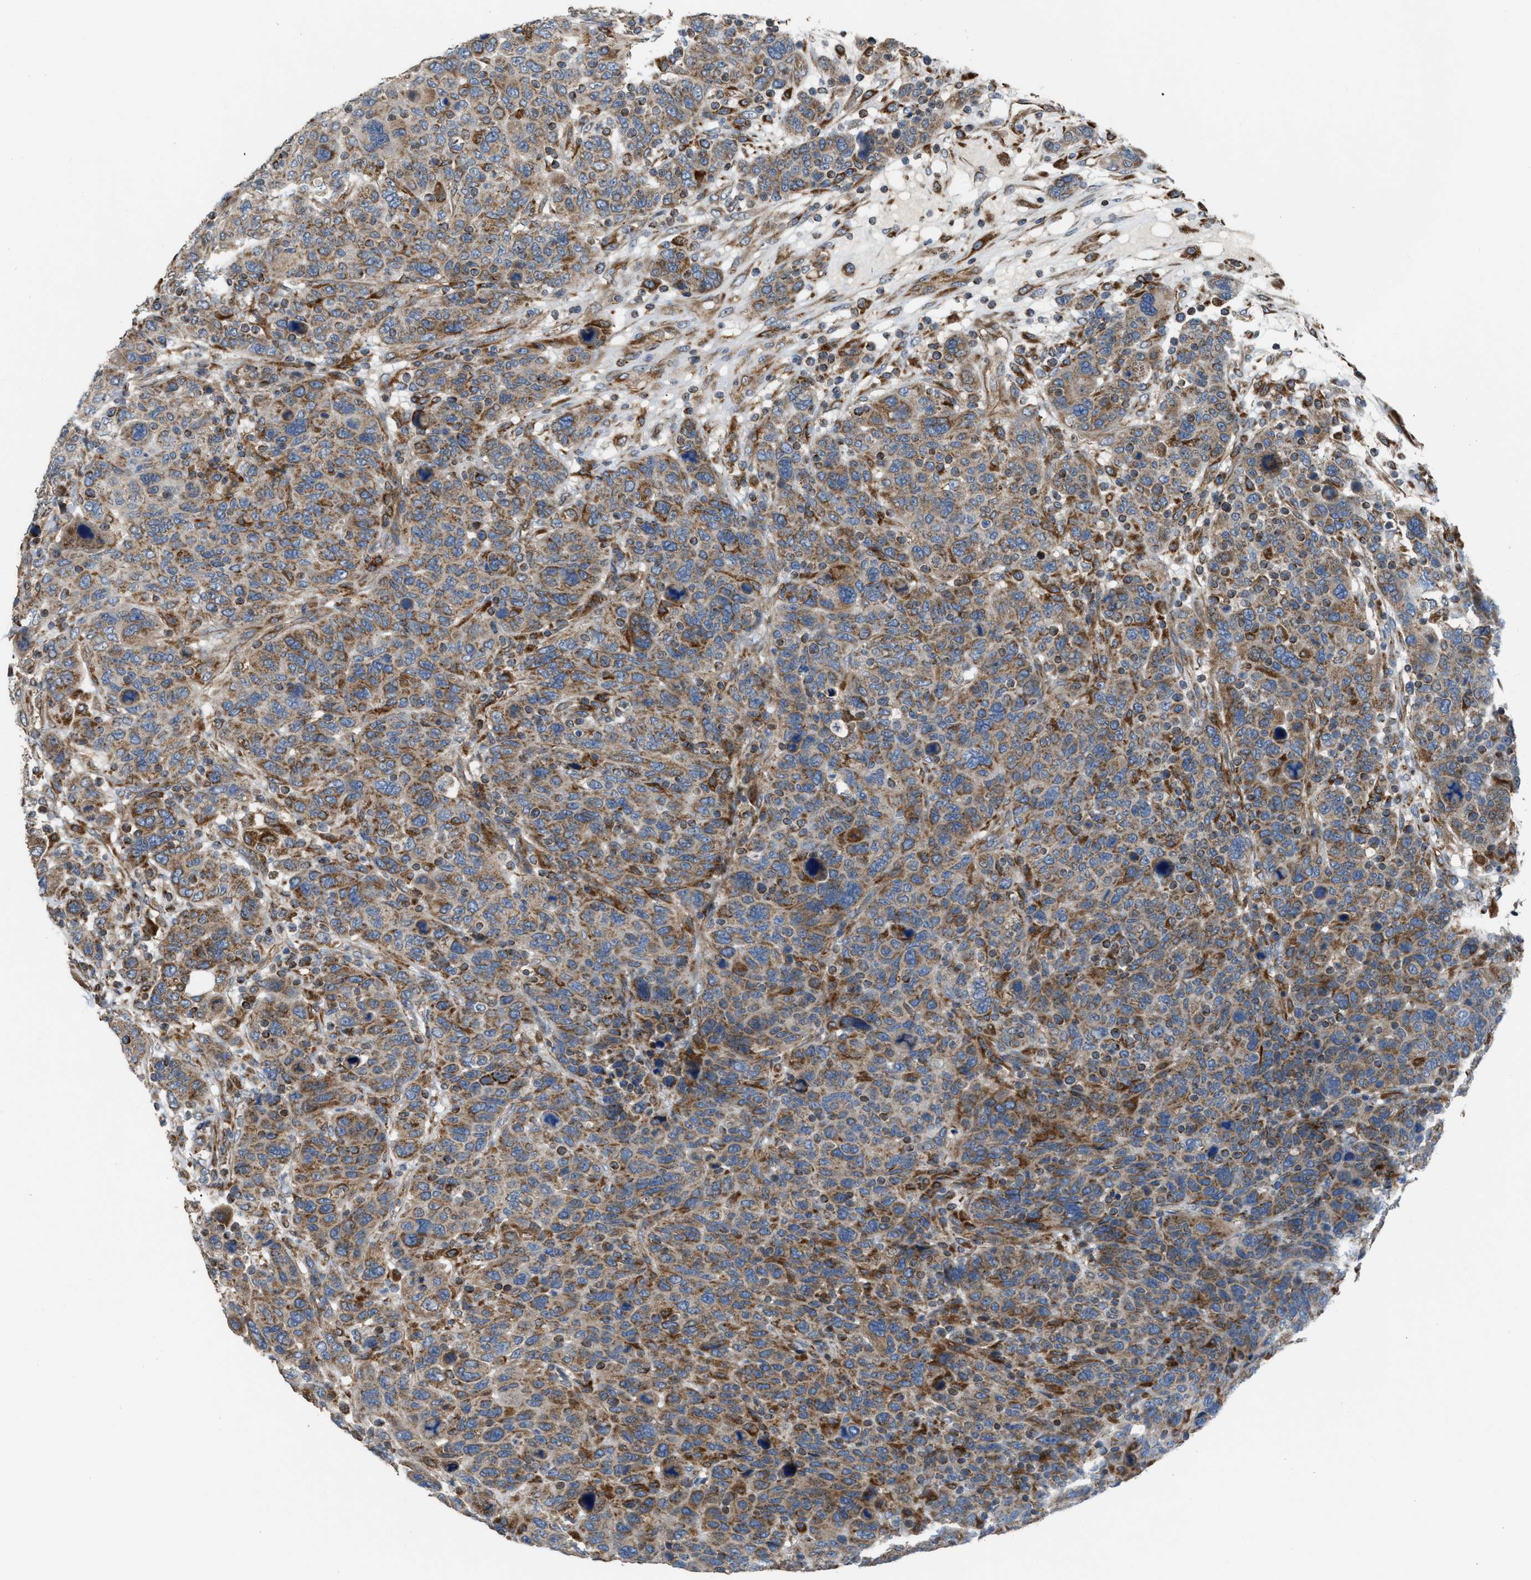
{"staining": {"intensity": "moderate", "quantity": ">75%", "location": "cytoplasmic/membranous"}, "tissue": "breast cancer", "cell_type": "Tumor cells", "image_type": "cancer", "snomed": [{"axis": "morphology", "description": "Duct carcinoma"}, {"axis": "topography", "description": "Breast"}], "caption": "DAB immunohistochemical staining of breast cancer (infiltrating ductal carcinoma) exhibits moderate cytoplasmic/membranous protein expression in about >75% of tumor cells.", "gene": "SLC10A3", "patient": {"sex": "female", "age": 37}}